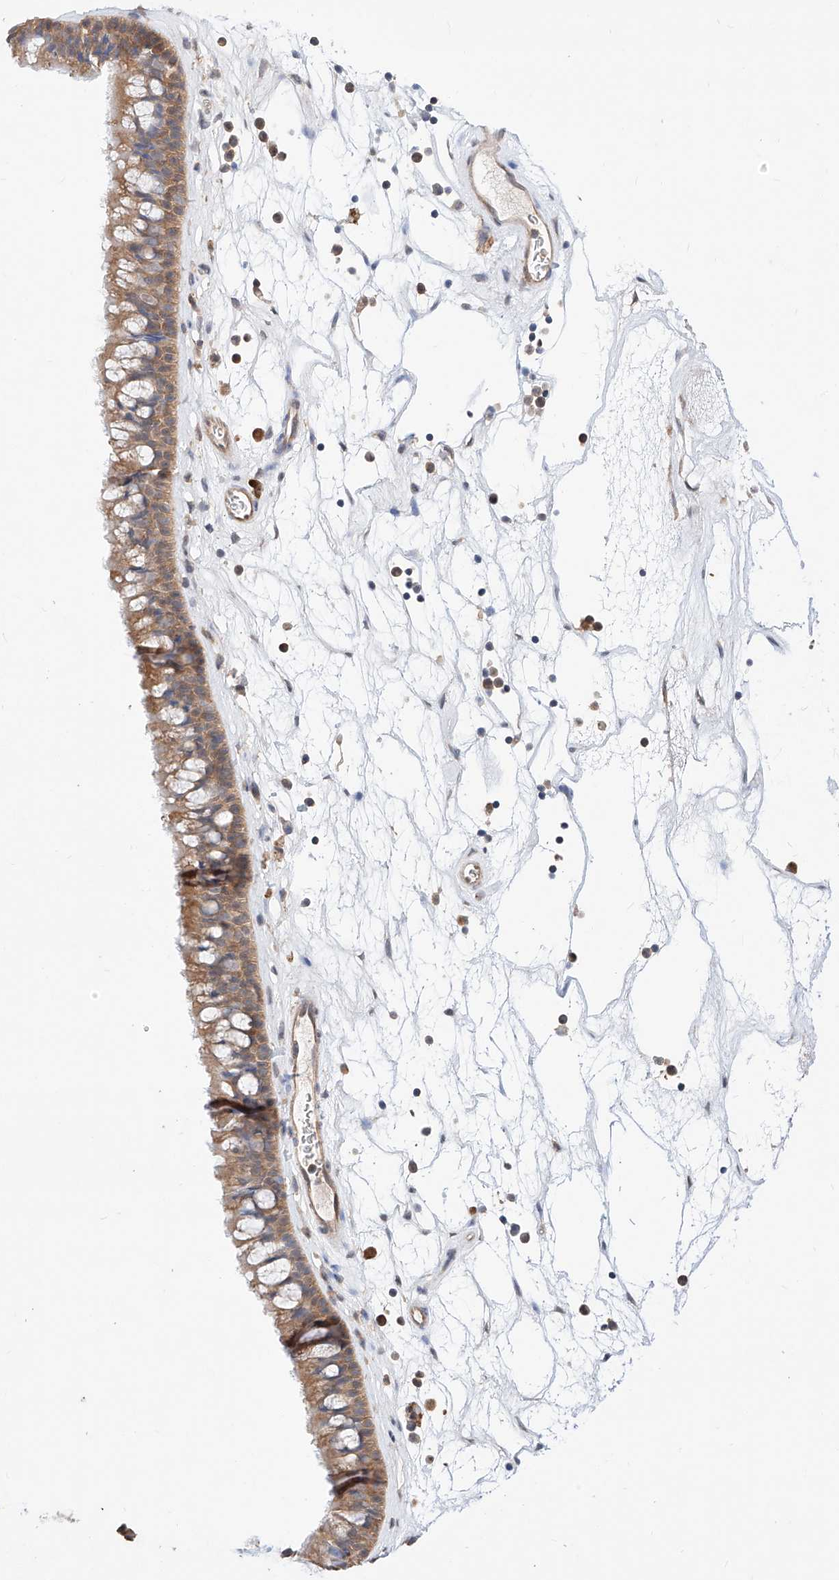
{"staining": {"intensity": "moderate", "quantity": ">75%", "location": "cytoplasmic/membranous"}, "tissue": "nasopharynx", "cell_type": "Respiratory epithelial cells", "image_type": "normal", "snomed": [{"axis": "morphology", "description": "Normal tissue, NOS"}, {"axis": "topography", "description": "Nasopharynx"}], "caption": "An immunohistochemistry image of normal tissue is shown. Protein staining in brown labels moderate cytoplasmic/membranous positivity in nasopharynx within respiratory epithelial cells.", "gene": "ZSCAN4", "patient": {"sex": "male", "age": 64}}